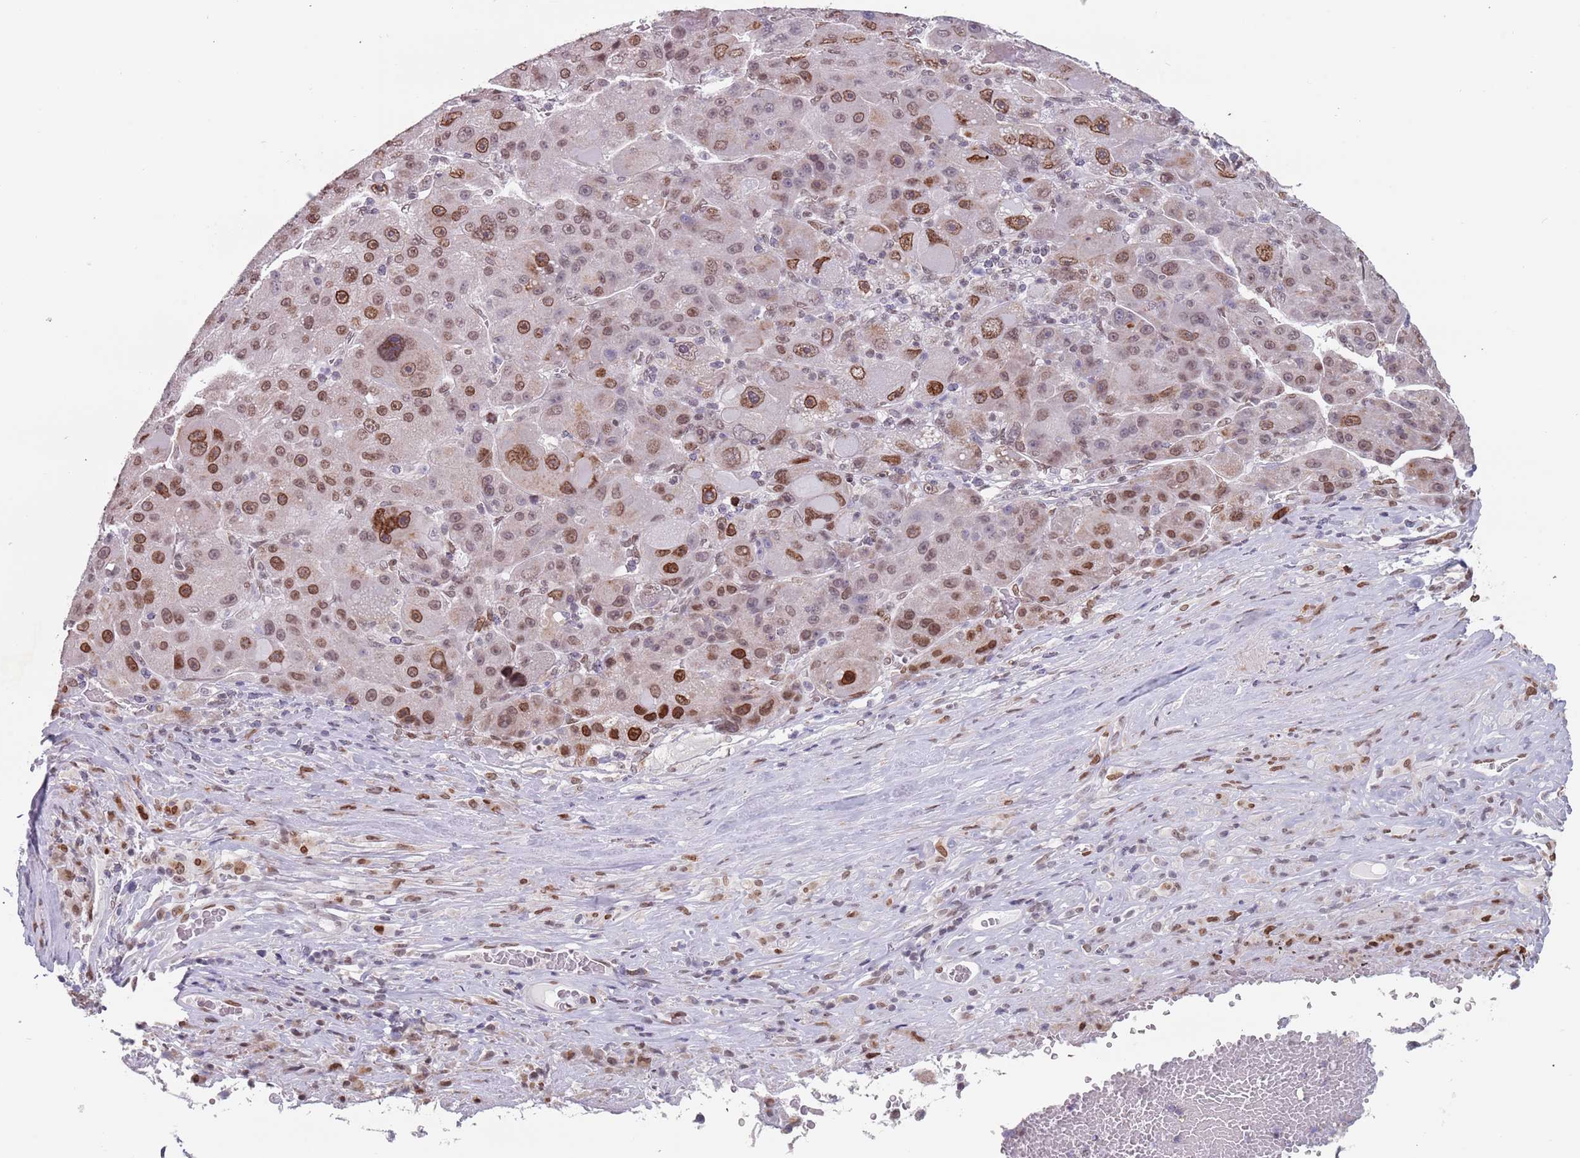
{"staining": {"intensity": "moderate", "quantity": ">75%", "location": "nuclear"}, "tissue": "liver cancer", "cell_type": "Tumor cells", "image_type": "cancer", "snomed": [{"axis": "morphology", "description": "Carcinoma, Hepatocellular, NOS"}, {"axis": "topography", "description": "Liver"}], "caption": "Immunohistochemistry (IHC) of hepatocellular carcinoma (liver) demonstrates medium levels of moderate nuclear expression in approximately >75% of tumor cells. Nuclei are stained in blue.", "gene": "MFSD12", "patient": {"sex": "male", "age": 76}}